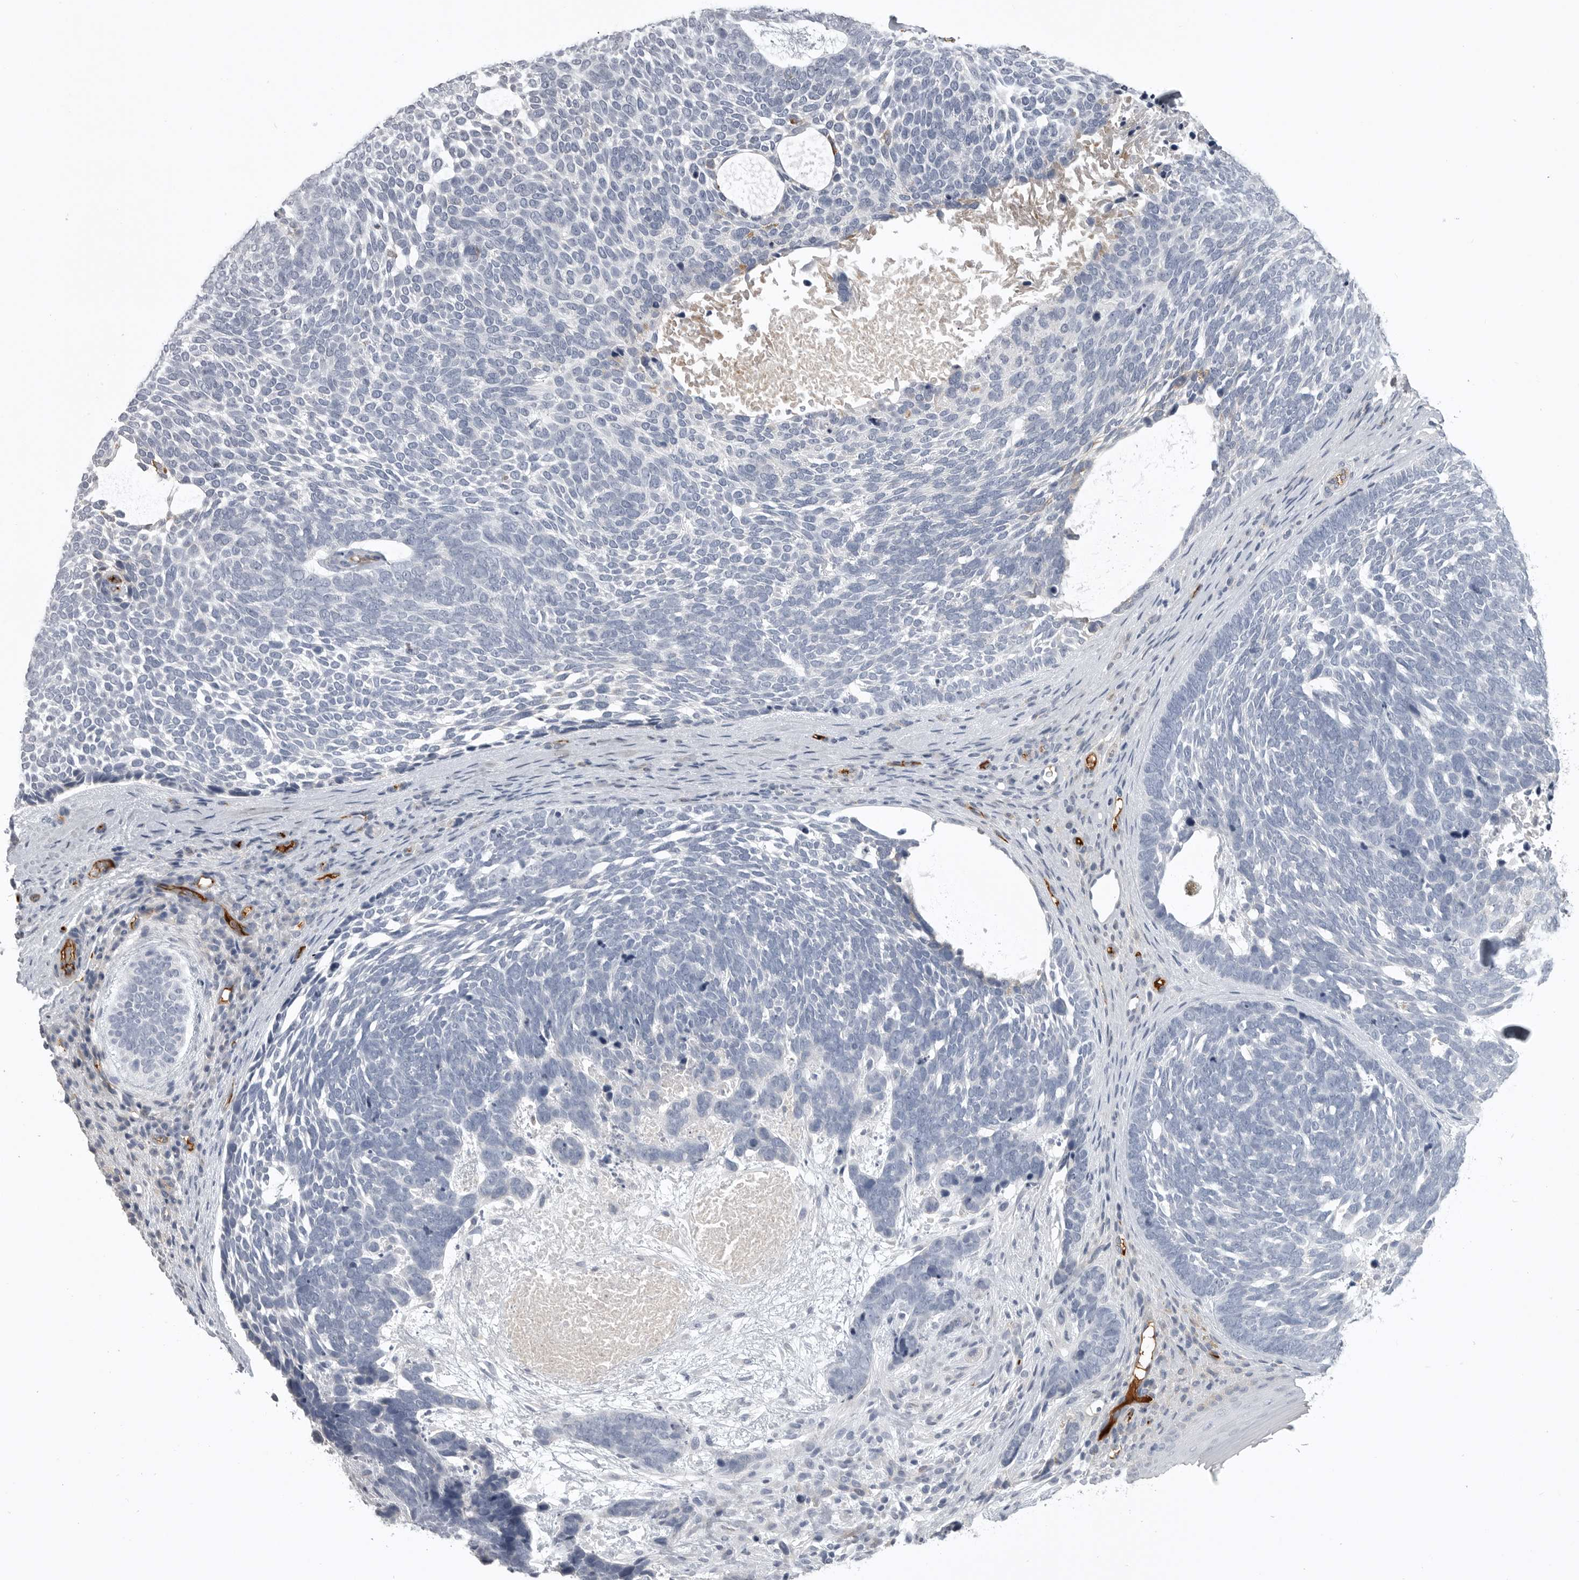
{"staining": {"intensity": "negative", "quantity": "none", "location": "none"}, "tissue": "skin cancer", "cell_type": "Tumor cells", "image_type": "cancer", "snomed": [{"axis": "morphology", "description": "Basal cell carcinoma"}, {"axis": "topography", "description": "Skin"}], "caption": "Immunohistochemistry (IHC) photomicrograph of neoplastic tissue: skin cancer (basal cell carcinoma) stained with DAB (3,3'-diaminobenzidine) exhibits no significant protein staining in tumor cells.", "gene": "SERPING1", "patient": {"sex": "female", "age": 85}}